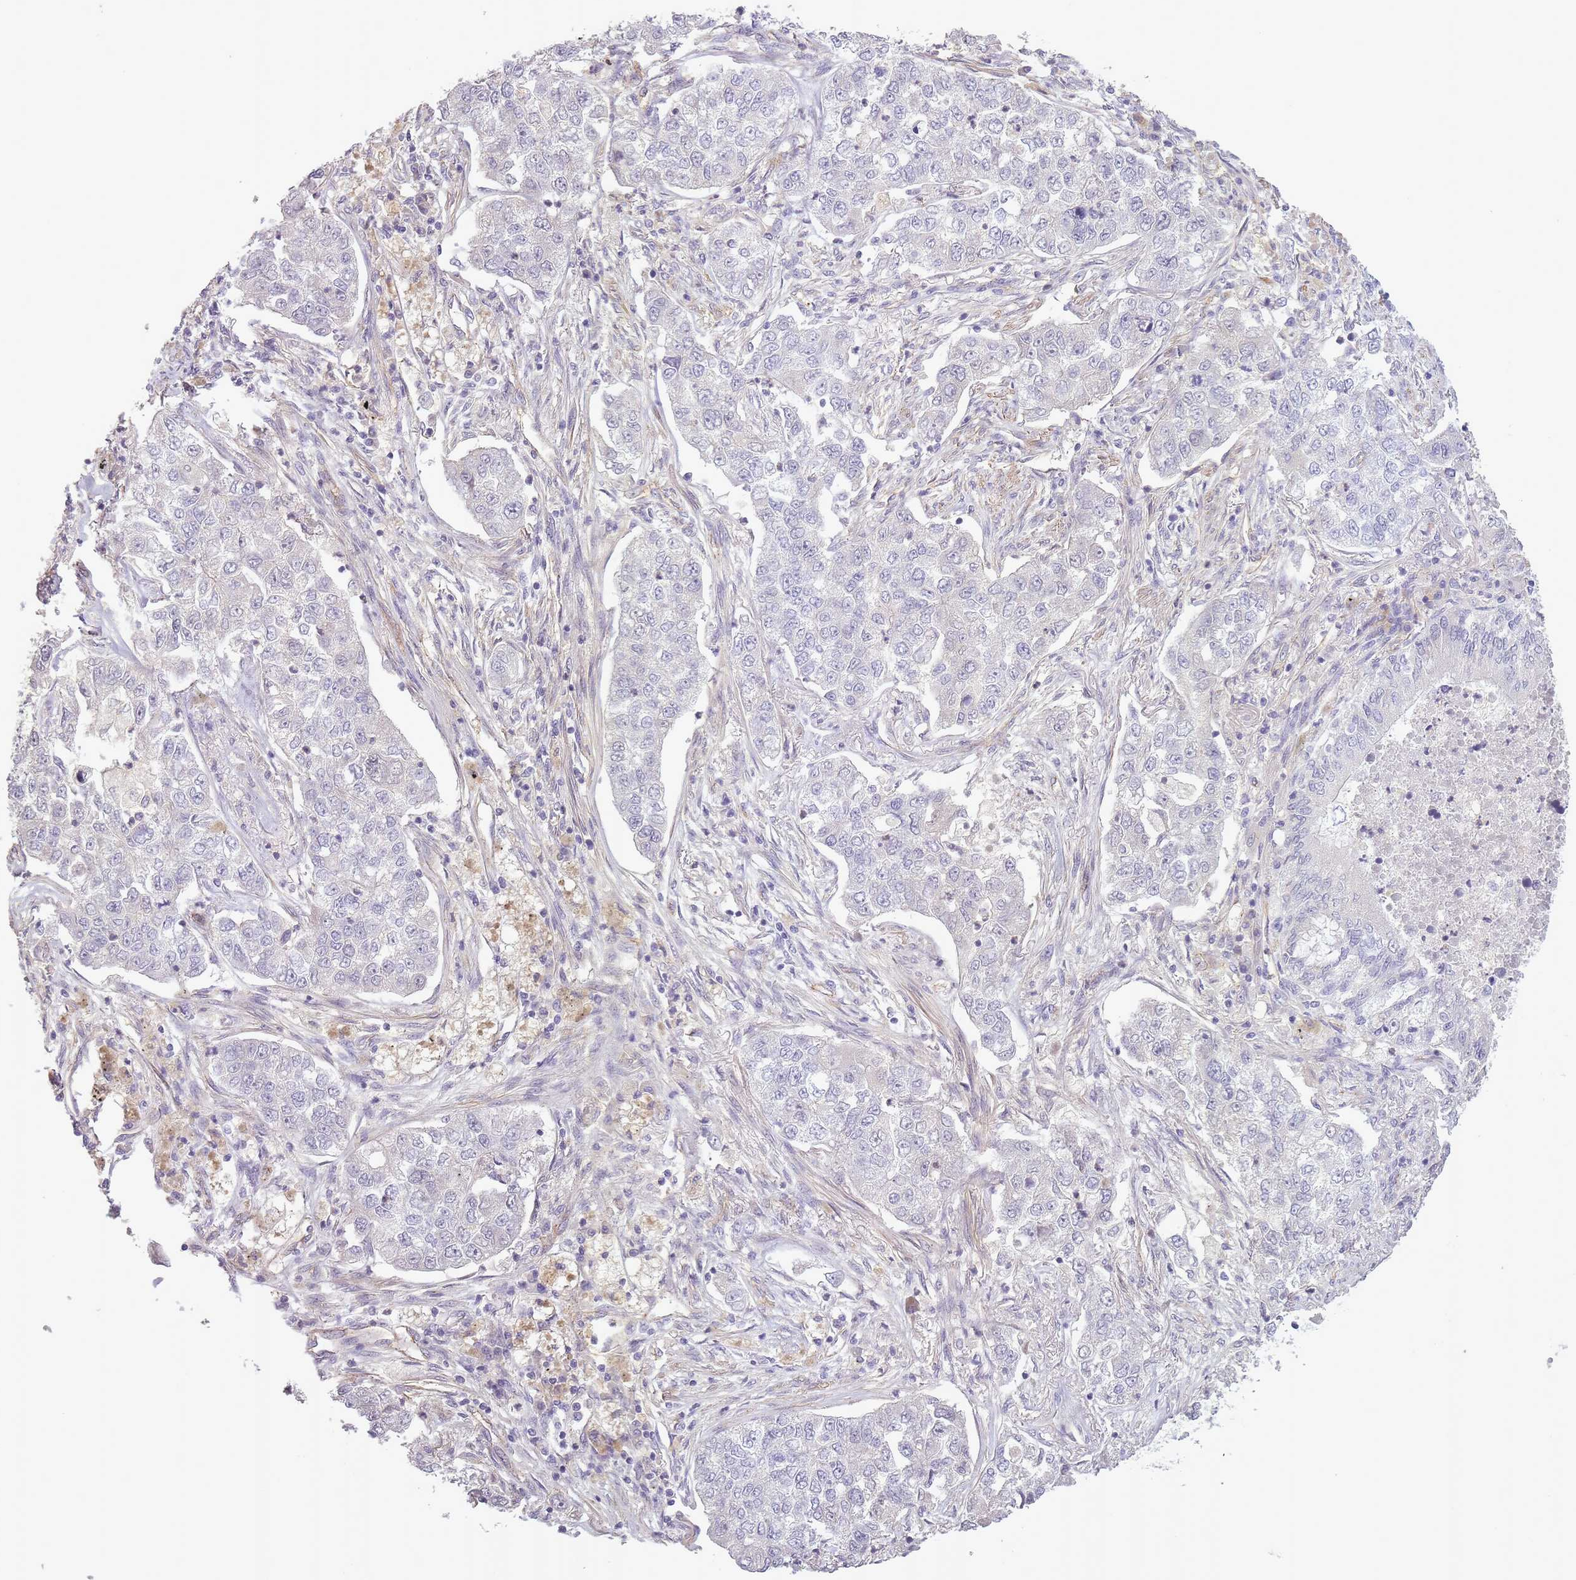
{"staining": {"intensity": "negative", "quantity": "none", "location": "none"}, "tissue": "lung cancer", "cell_type": "Tumor cells", "image_type": "cancer", "snomed": [{"axis": "morphology", "description": "Squamous cell carcinoma, NOS"}, {"axis": "topography", "description": "Lung"}], "caption": "This is a micrograph of IHC staining of squamous cell carcinoma (lung), which shows no staining in tumor cells.", "gene": "SLC8A2", "patient": {"sex": "male", "age": 74}}